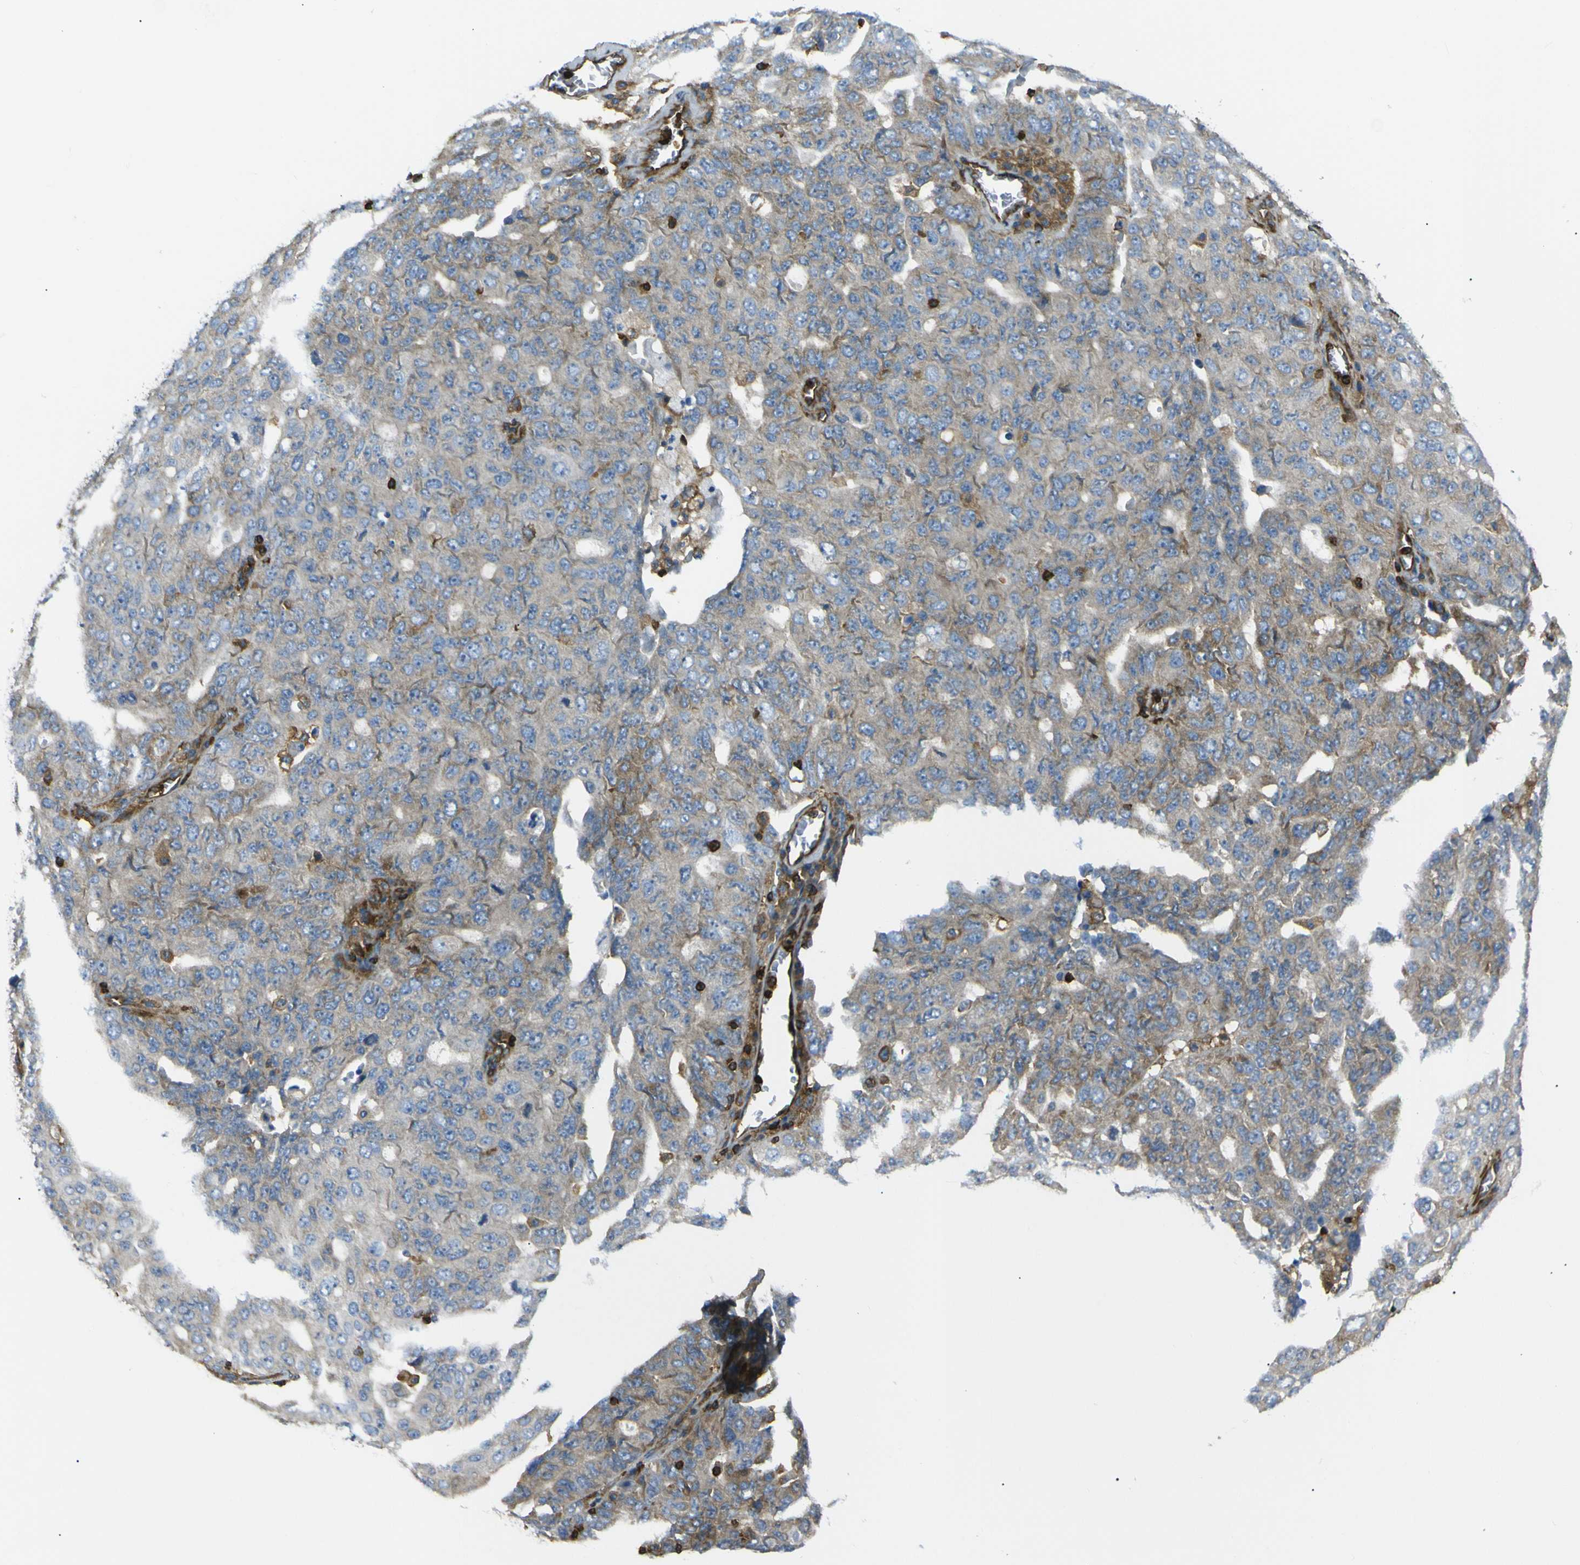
{"staining": {"intensity": "weak", "quantity": "<25%", "location": "cytoplasmic/membranous"}, "tissue": "ovarian cancer", "cell_type": "Tumor cells", "image_type": "cancer", "snomed": [{"axis": "morphology", "description": "Carcinoma, endometroid"}, {"axis": "topography", "description": "Ovary"}], "caption": "A high-resolution photomicrograph shows immunohistochemistry staining of ovarian cancer, which reveals no significant expression in tumor cells. (DAB (3,3'-diaminobenzidine) immunohistochemistry with hematoxylin counter stain).", "gene": "ARHGEF1", "patient": {"sex": "female", "age": 62}}